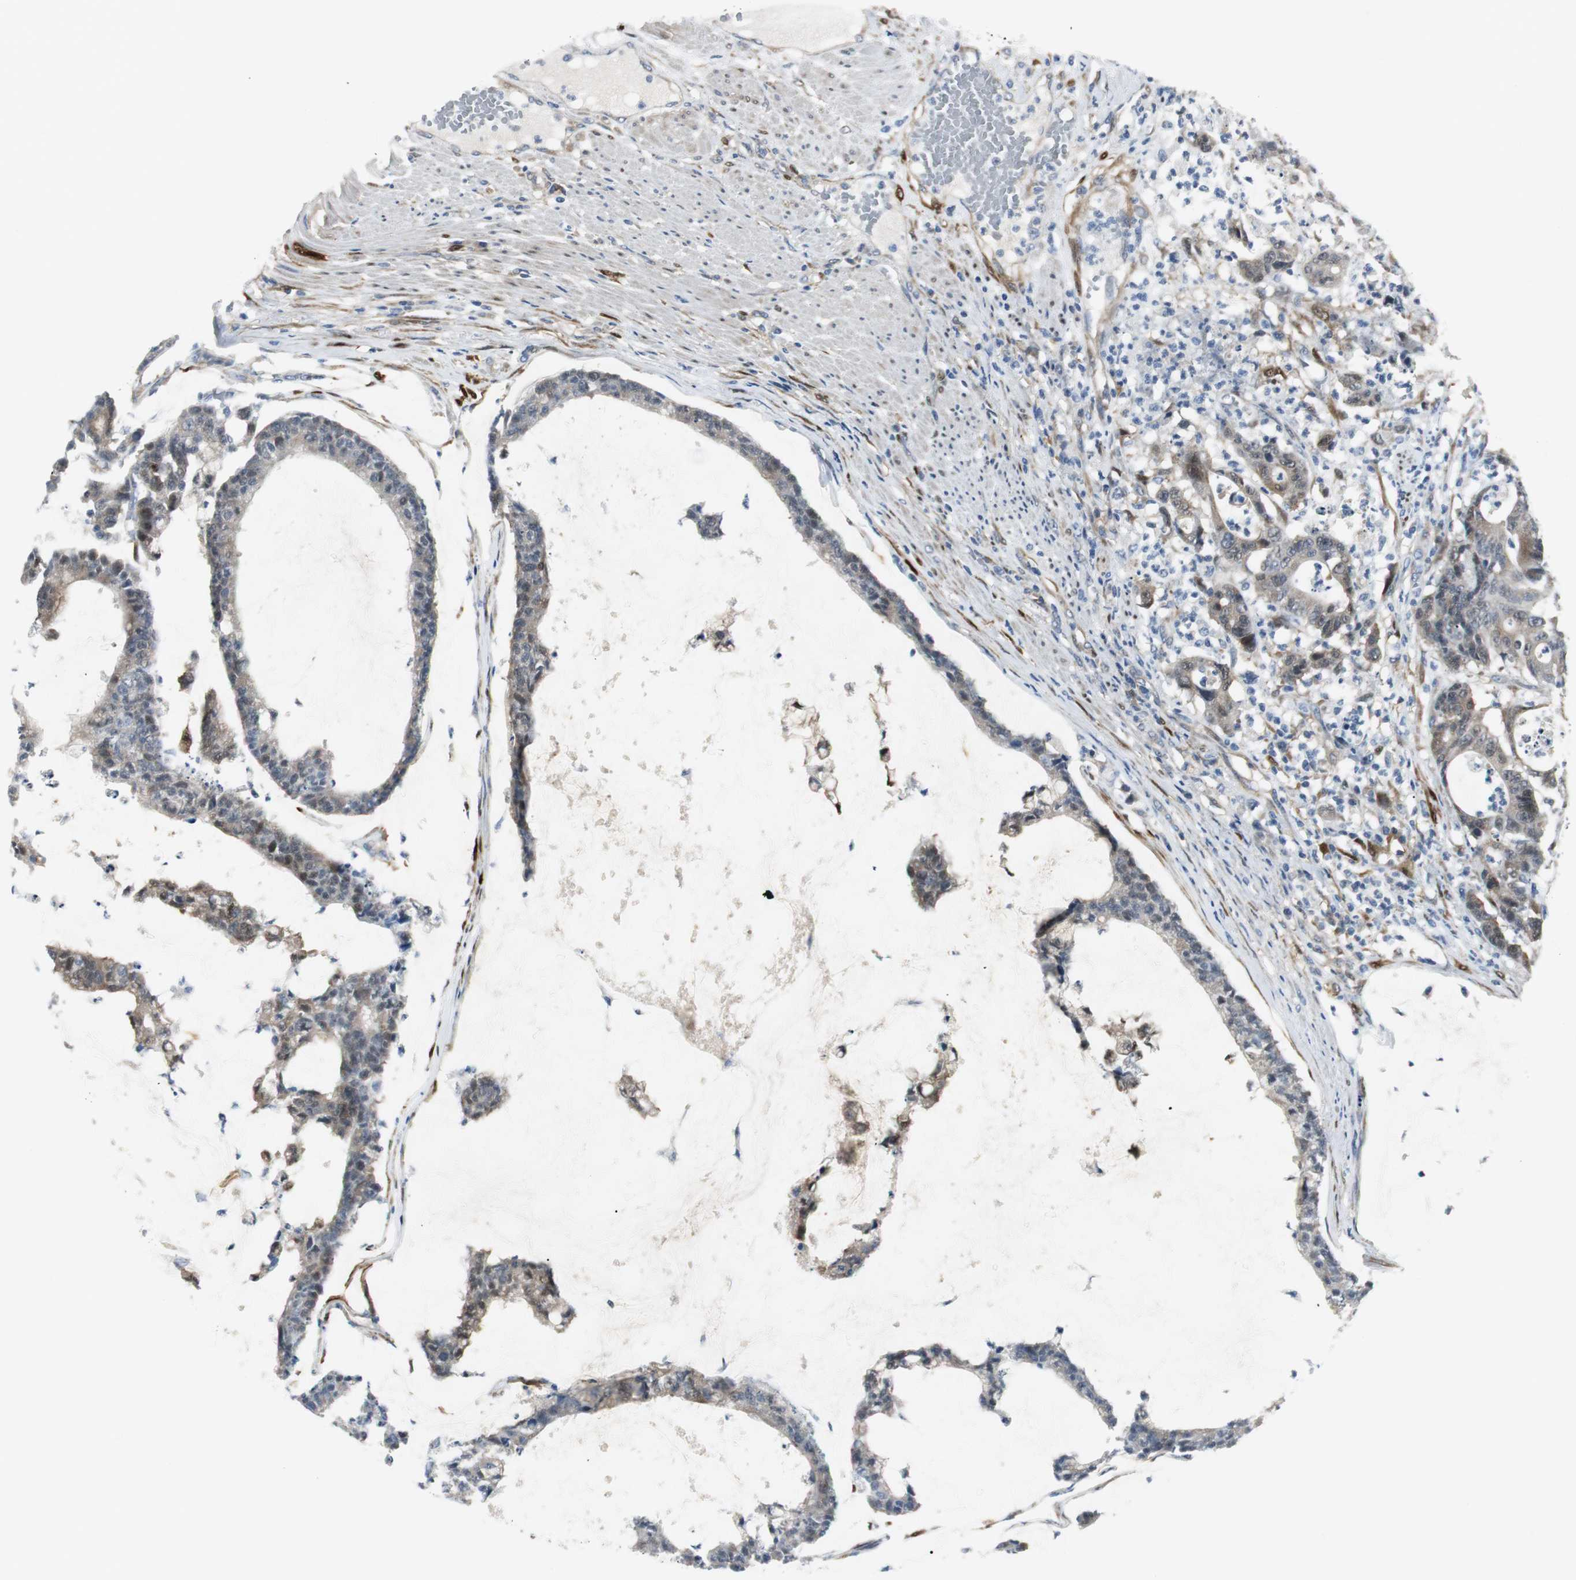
{"staining": {"intensity": "weak", "quantity": "<25%", "location": "cytoplasmic/membranous,nuclear"}, "tissue": "colorectal cancer", "cell_type": "Tumor cells", "image_type": "cancer", "snomed": [{"axis": "morphology", "description": "Adenocarcinoma, NOS"}, {"axis": "topography", "description": "Colon"}], "caption": "A high-resolution micrograph shows immunohistochemistry staining of colorectal cancer, which exhibits no significant staining in tumor cells.", "gene": "FHL2", "patient": {"sex": "female", "age": 84}}